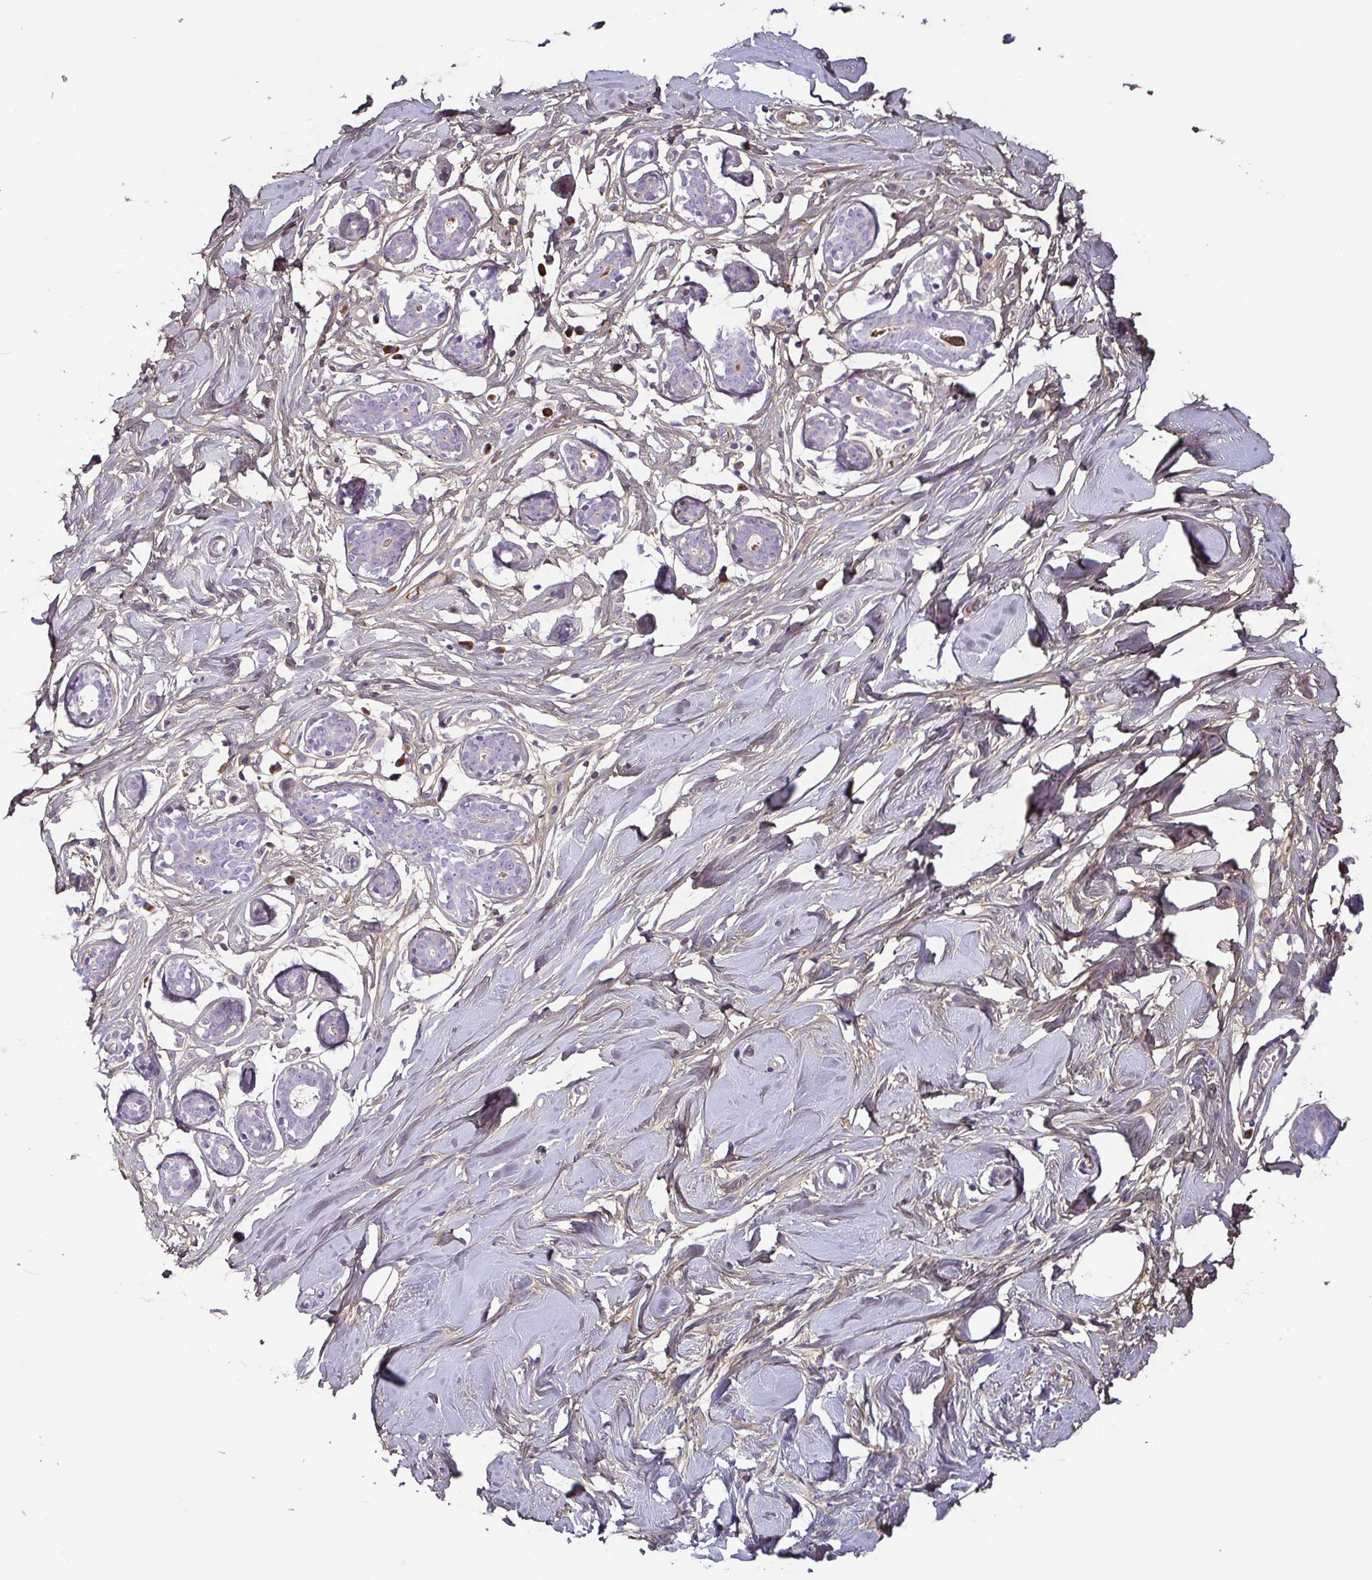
{"staining": {"intensity": "weak", "quantity": "25%-75%", "location": "cytoplasmic/membranous"}, "tissue": "breast", "cell_type": "Adipocytes", "image_type": "normal", "snomed": [{"axis": "morphology", "description": "Normal tissue, NOS"}, {"axis": "topography", "description": "Breast"}], "caption": "Adipocytes exhibit weak cytoplasmic/membranous positivity in about 25%-75% of cells in unremarkable breast.", "gene": "ECM1", "patient": {"sex": "female", "age": 27}}